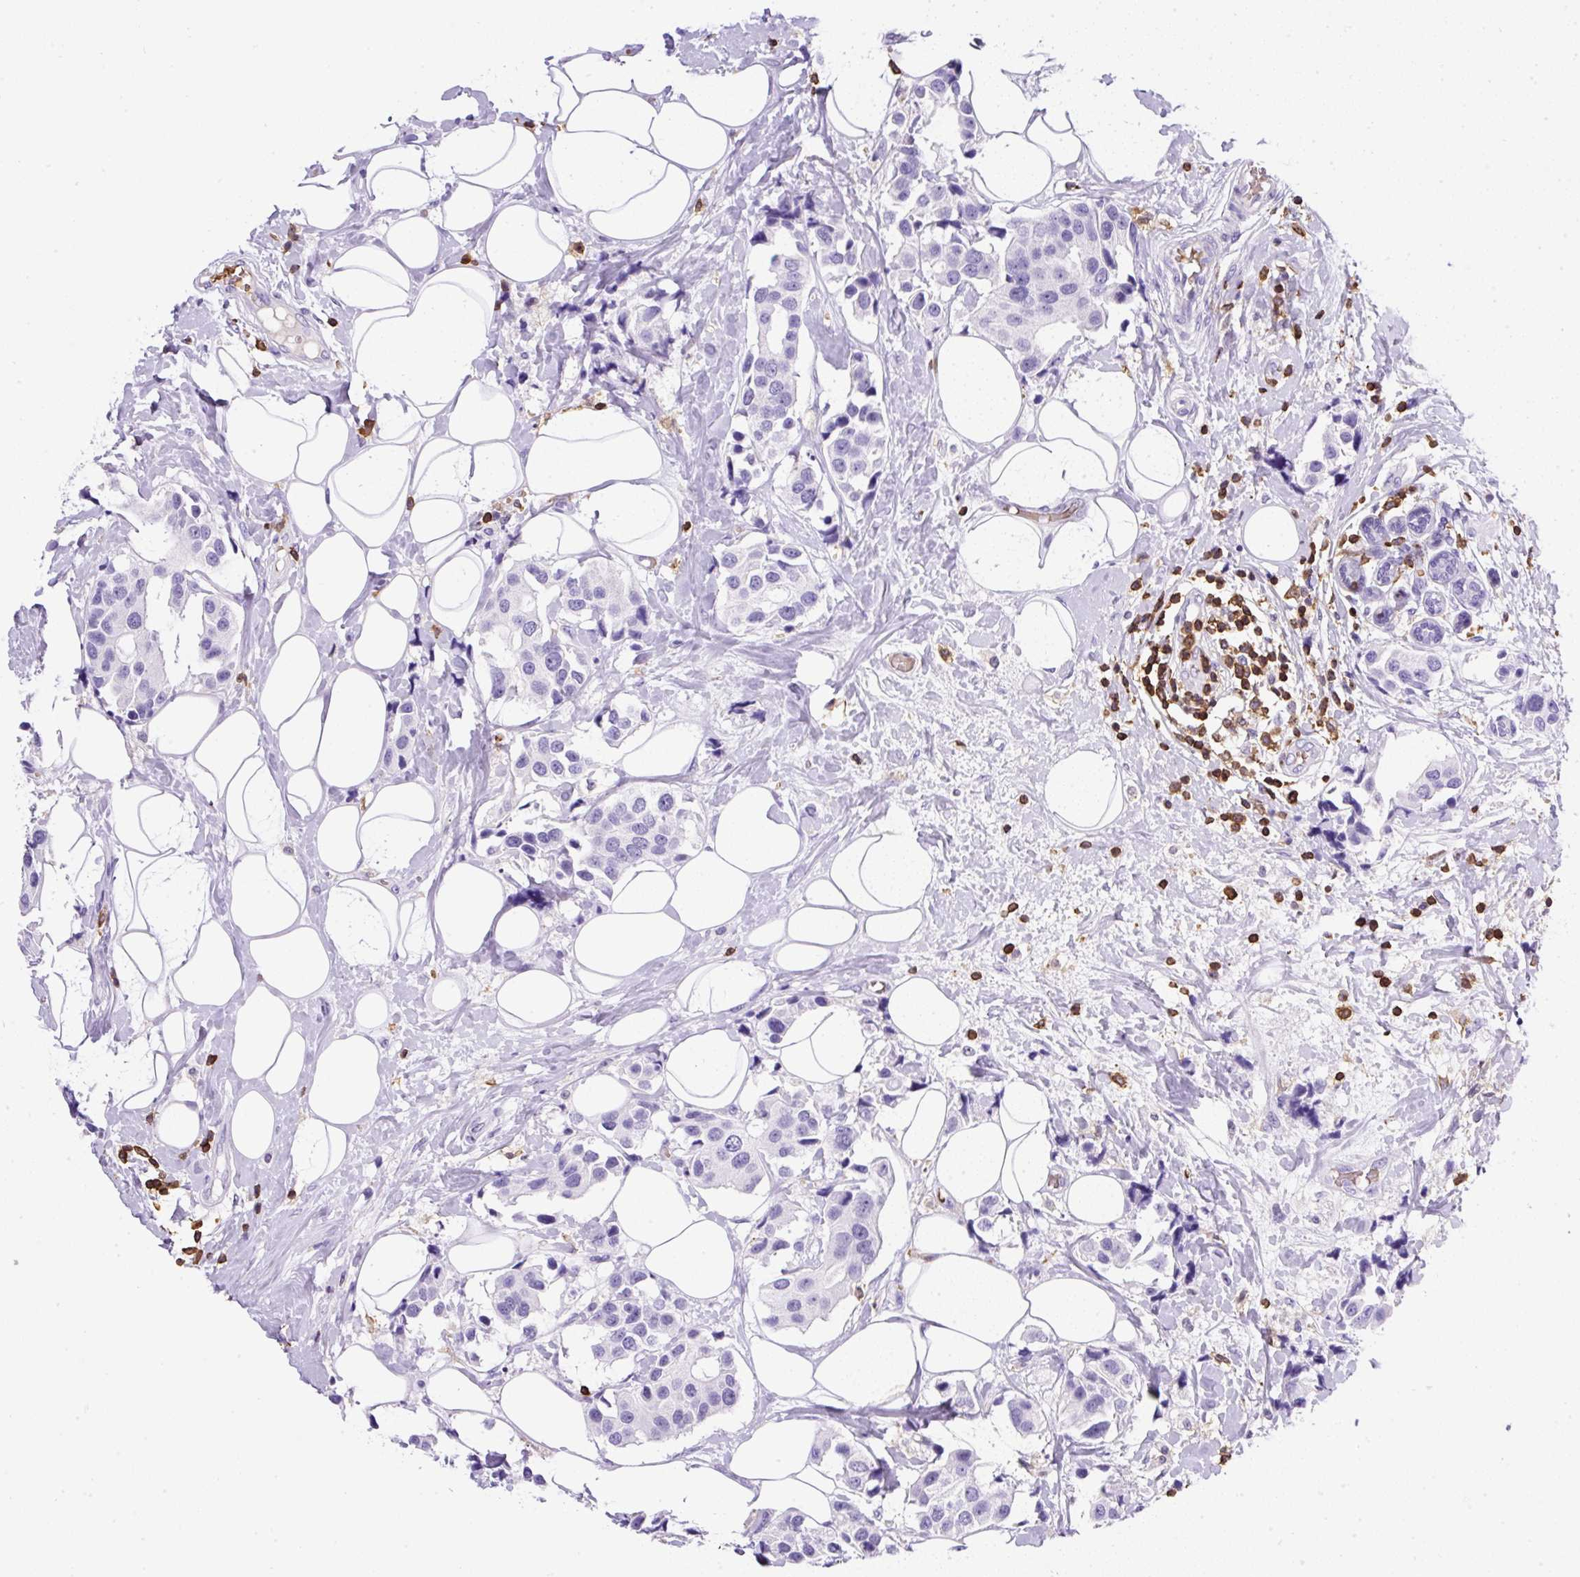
{"staining": {"intensity": "negative", "quantity": "none", "location": "none"}, "tissue": "breast cancer", "cell_type": "Tumor cells", "image_type": "cancer", "snomed": [{"axis": "morphology", "description": "Normal tissue, NOS"}, {"axis": "morphology", "description": "Duct carcinoma"}, {"axis": "topography", "description": "Breast"}], "caption": "IHC image of intraductal carcinoma (breast) stained for a protein (brown), which reveals no staining in tumor cells.", "gene": "FAM228B", "patient": {"sex": "female", "age": 39}}